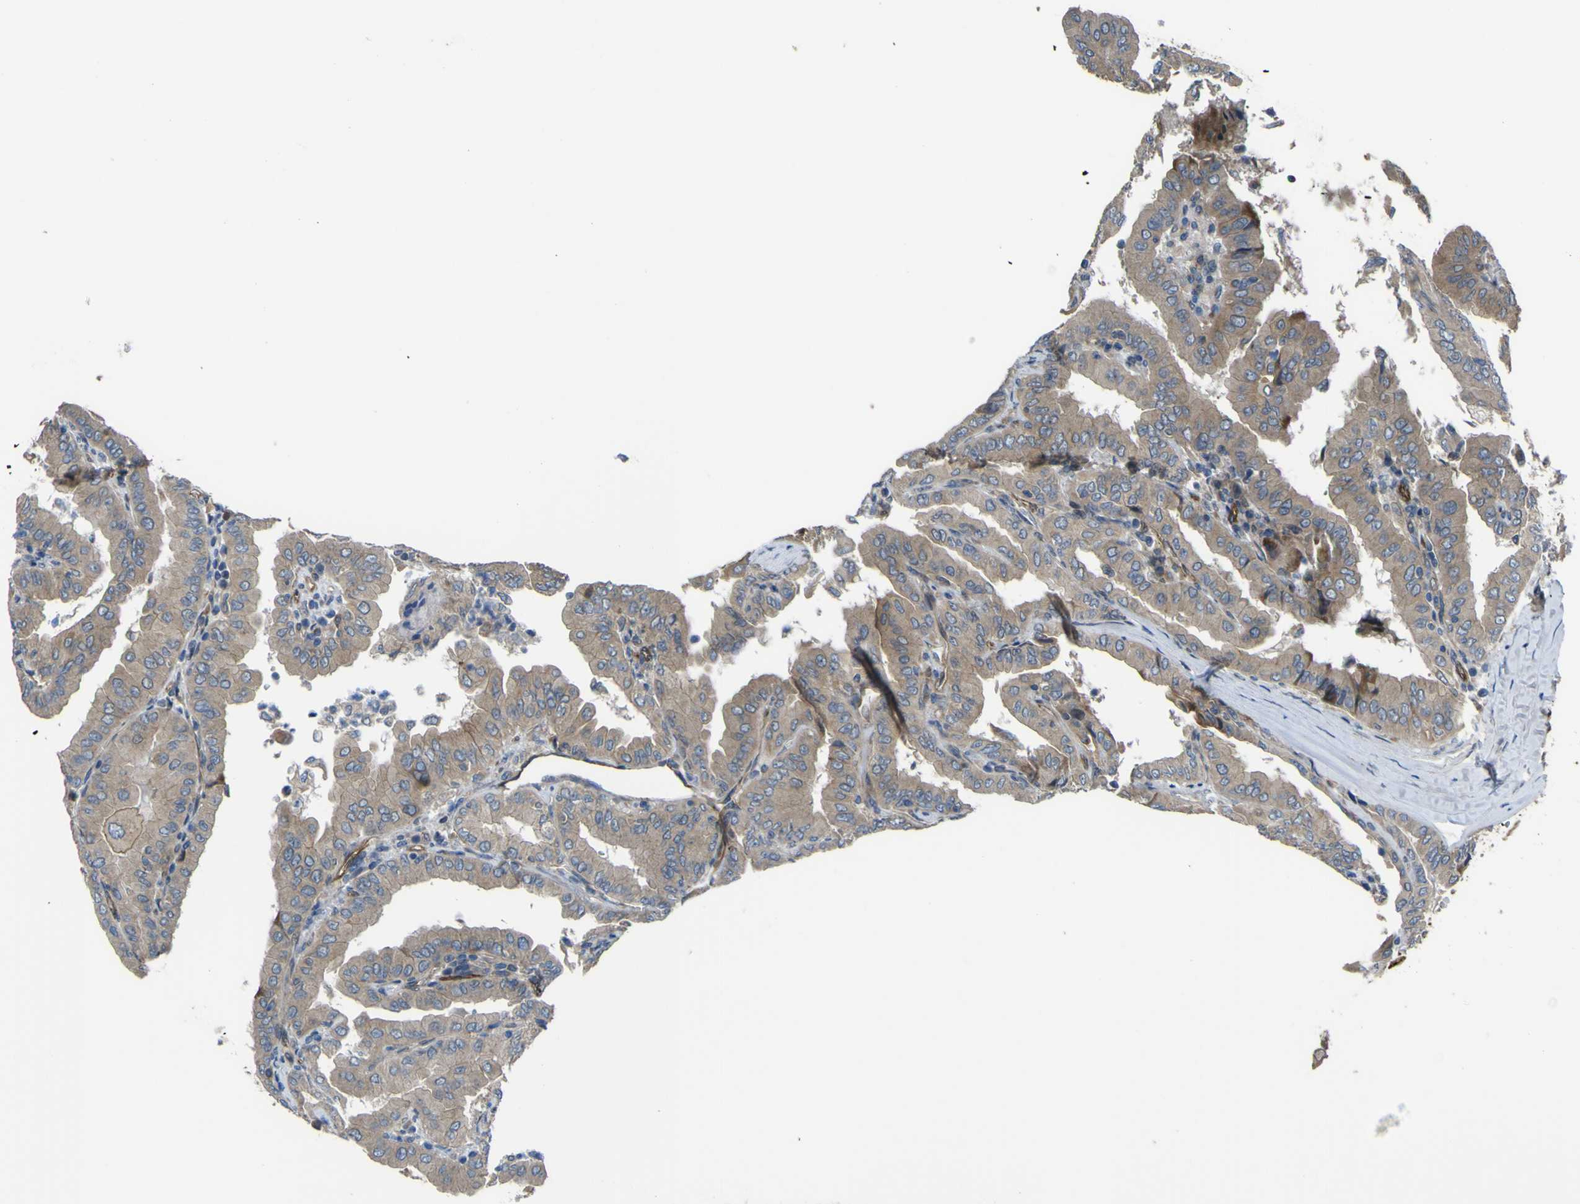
{"staining": {"intensity": "weak", "quantity": ">75%", "location": "cytoplasmic/membranous"}, "tissue": "thyroid cancer", "cell_type": "Tumor cells", "image_type": "cancer", "snomed": [{"axis": "morphology", "description": "Papillary adenocarcinoma, NOS"}, {"axis": "topography", "description": "Thyroid gland"}], "caption": "Protein staining displays weak cytoplasmic/membranous positivity in approximately >75% of tumor cells in thyroid cancer.", "gene": "FBXO30", "patient": {"sex": "male", "age": 33}}